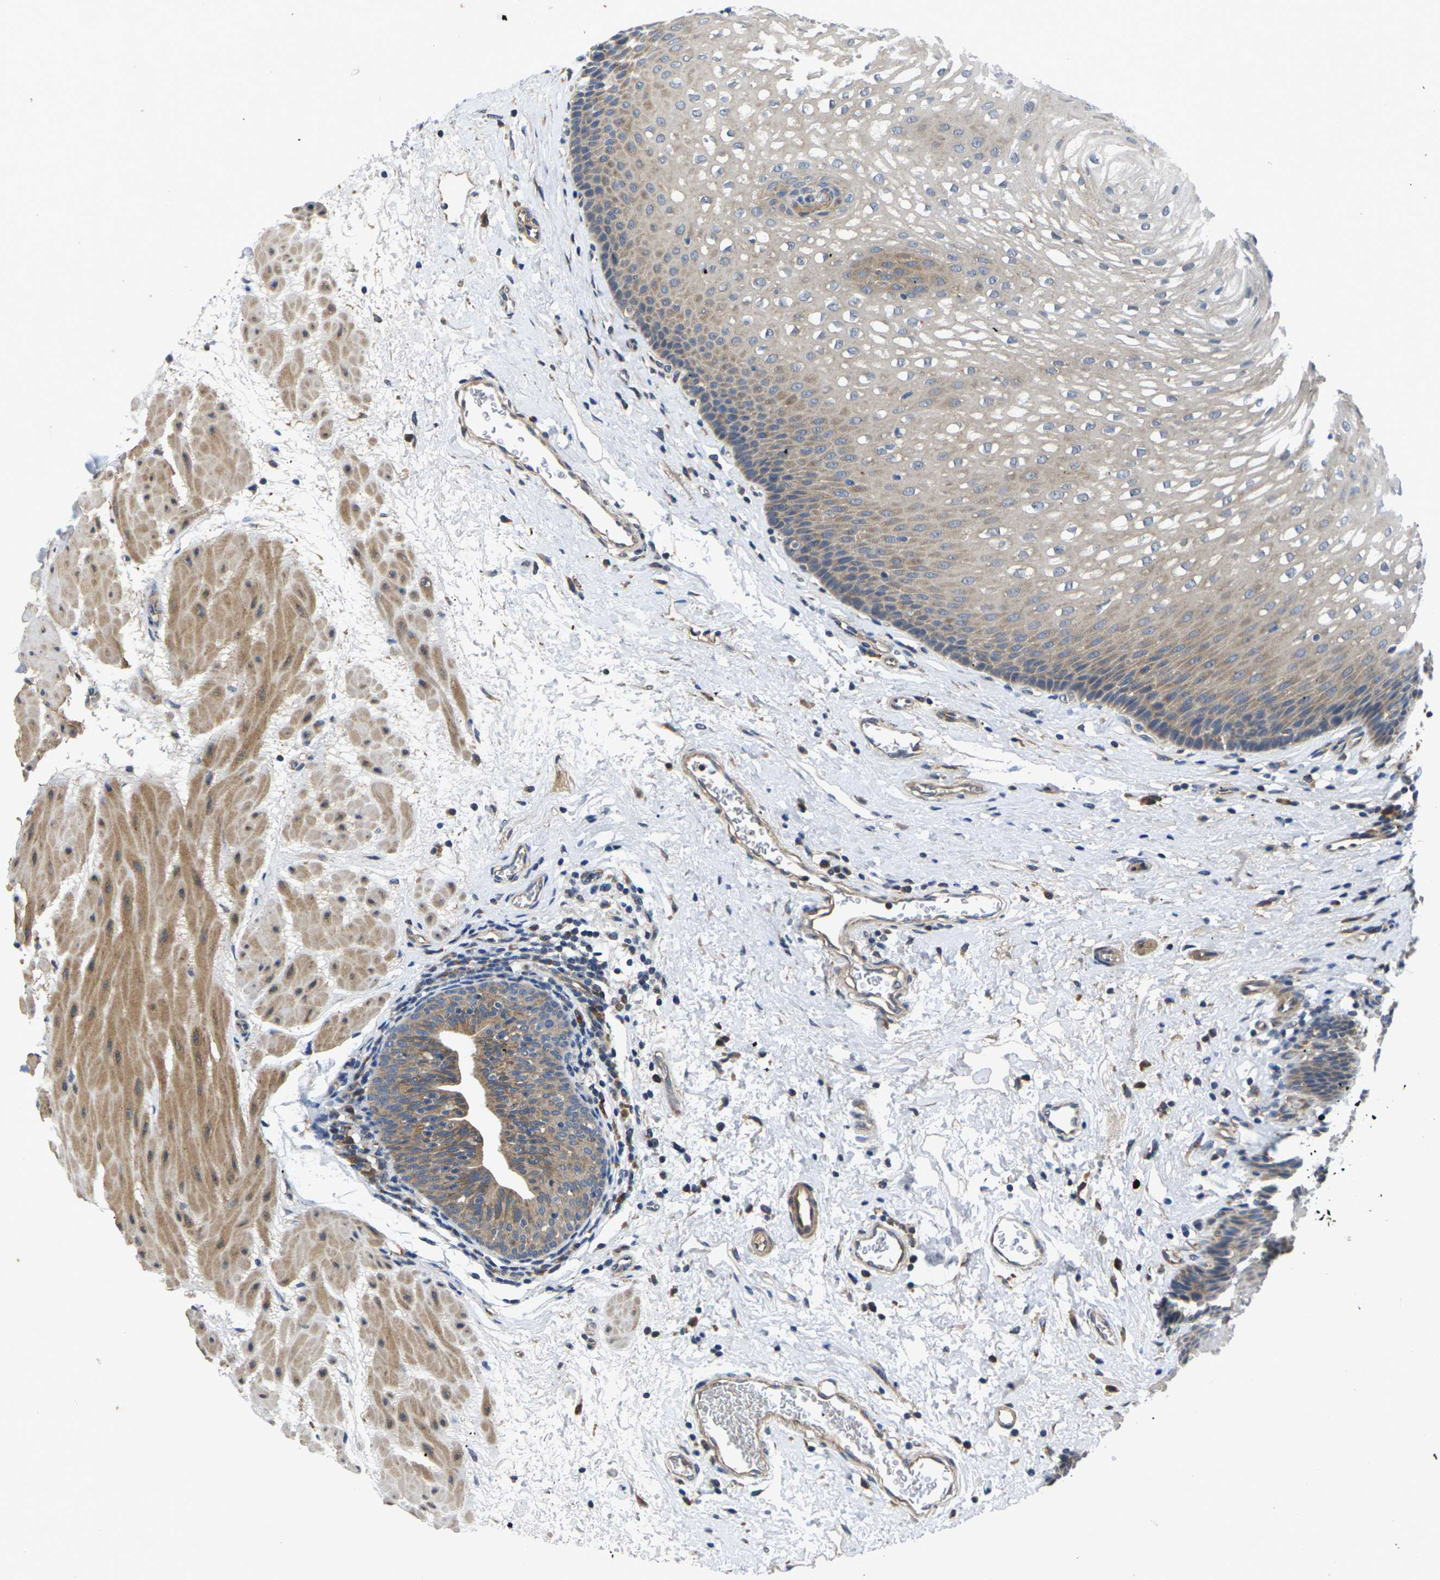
{"staining": {"intensity": "weak", "quantity": "<25%", "location": "cytoplasmic/membranous"}, "tissue": "esophagus", "cell_type": "Squamous epithelial cells", "image_type": "normal", "snomed": [{"axis": "morphology", "description": "Normal tissue, NOS"}, {"axis": "topography", "description": "Esophagus"}], "caption": "The histopathology image demonstrates no staining of squamous epithelial cells in benign esophagus.", "gene": "KIF1B", "patient": {"sex": "male", "age": 48}}